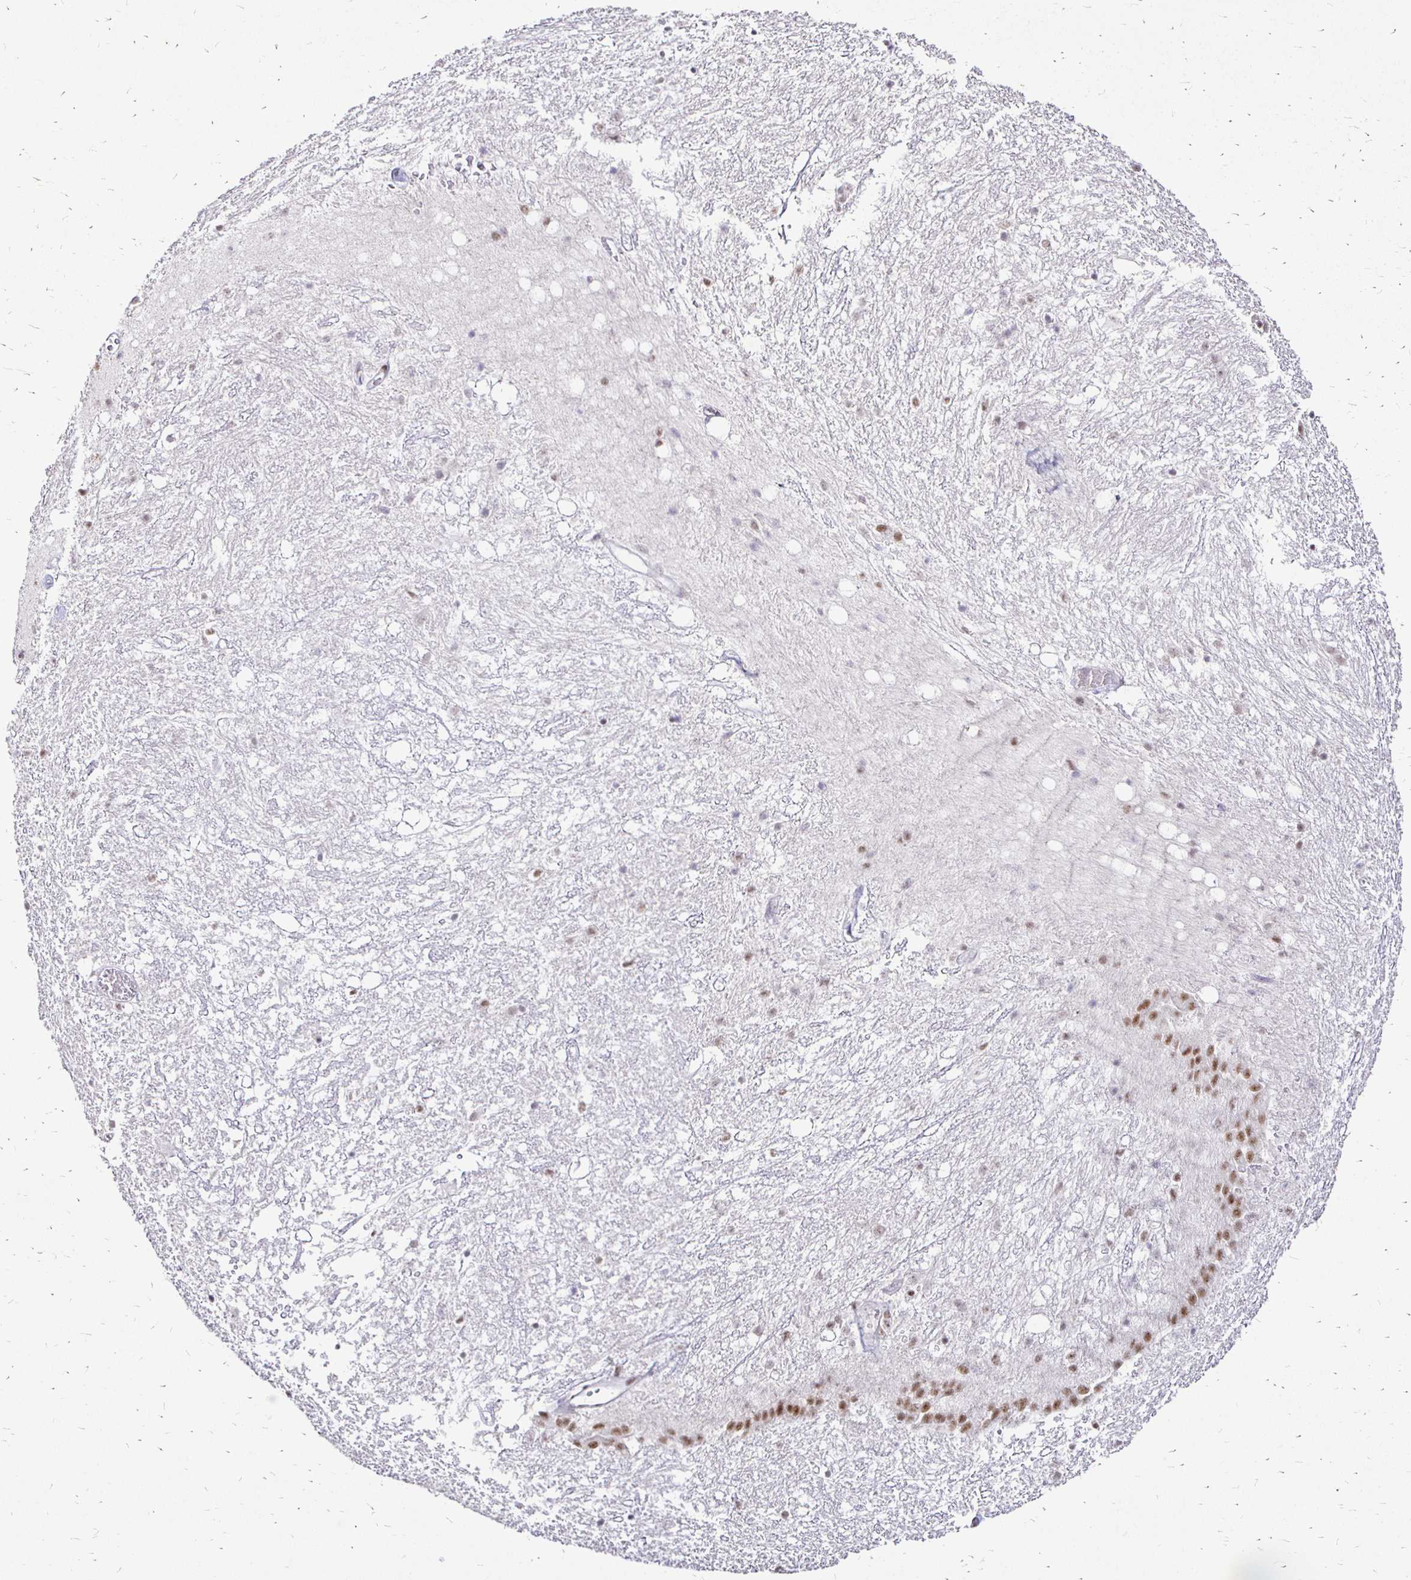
{"staining": {"intensity": "weak", "quantity": "25%-75%", "location": "nuclear"}, "tissue": "hippocampus", "cell_type": "Glial cells", "image_type": "normal", "snomed": [{"axis": "morphology", "description": "Normal tissue, NOS"}, {"axis": "topography", "description": "Hippocampus"}], "caption": "A high-resolution histopathology image shows IHC staining of benign hippocampus, which displays weak nuclear expression in about 25%-75% of glial cells.", "gene": "SIN3A", "patient": {"sex": "female", "age": 52}}